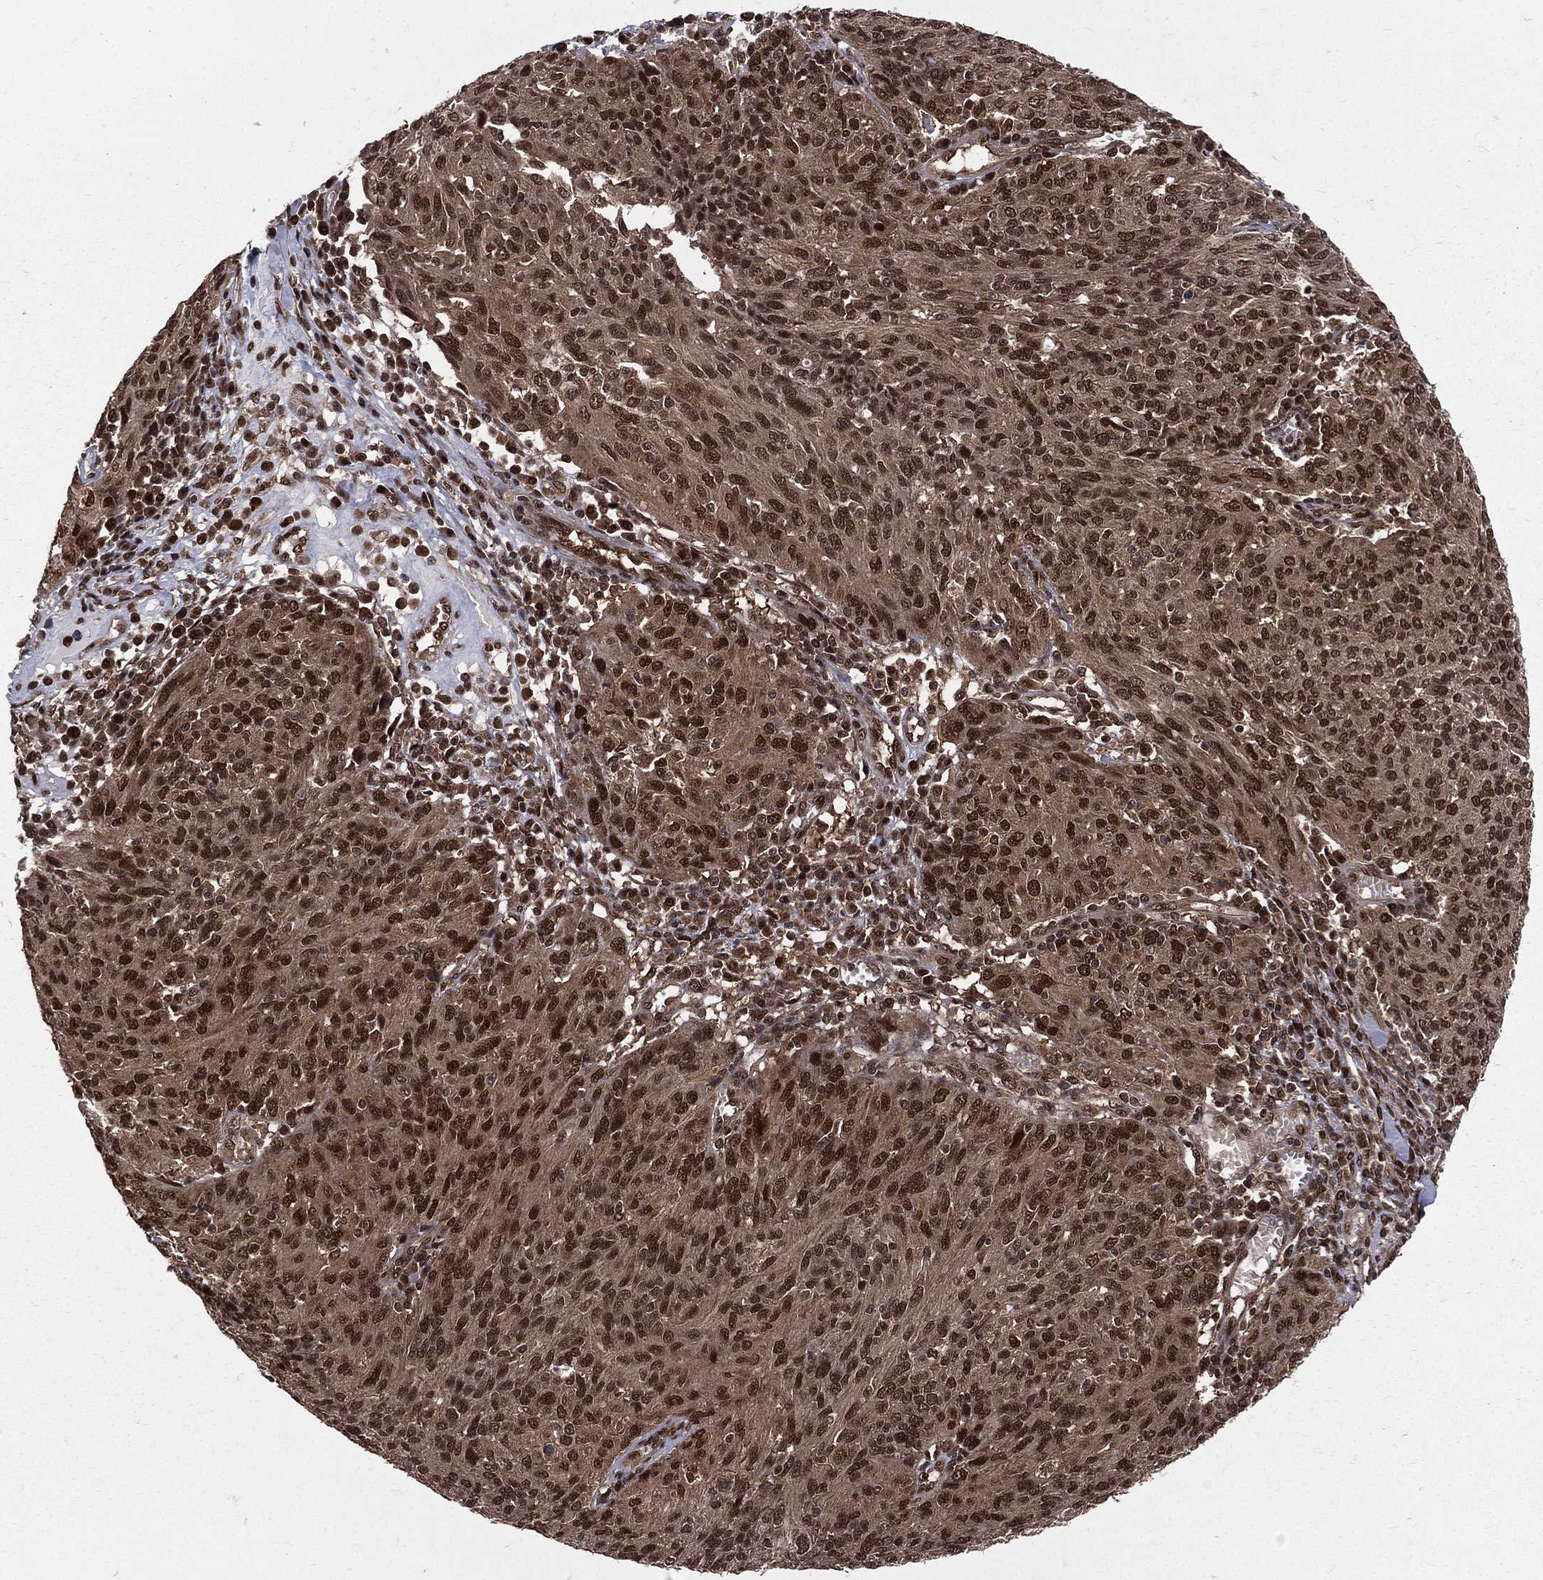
{"staining": {"intensity": "moderate", "quantity": ">75%", "location": "cytoplasmic/membranous,nuclear"}, "tissue": "ovarian cancer", "cell_type": "Tumor cells", "image_type": "cancer", "snomed": [{"axis": "morphology", "description": "Carcinoma, endometroid"}, {"axis": "topography", "description": "Ovary"}], "caption": "About >75% of tumor cells in ovarian cancer (endometroid carcinoma) display moderate cytoplasmic/membranous and nuclear protein staining as visualized by brown immunohistochemical staining.", "gene": "COPS4", "patient": {"sex": "female", "age": 50}}